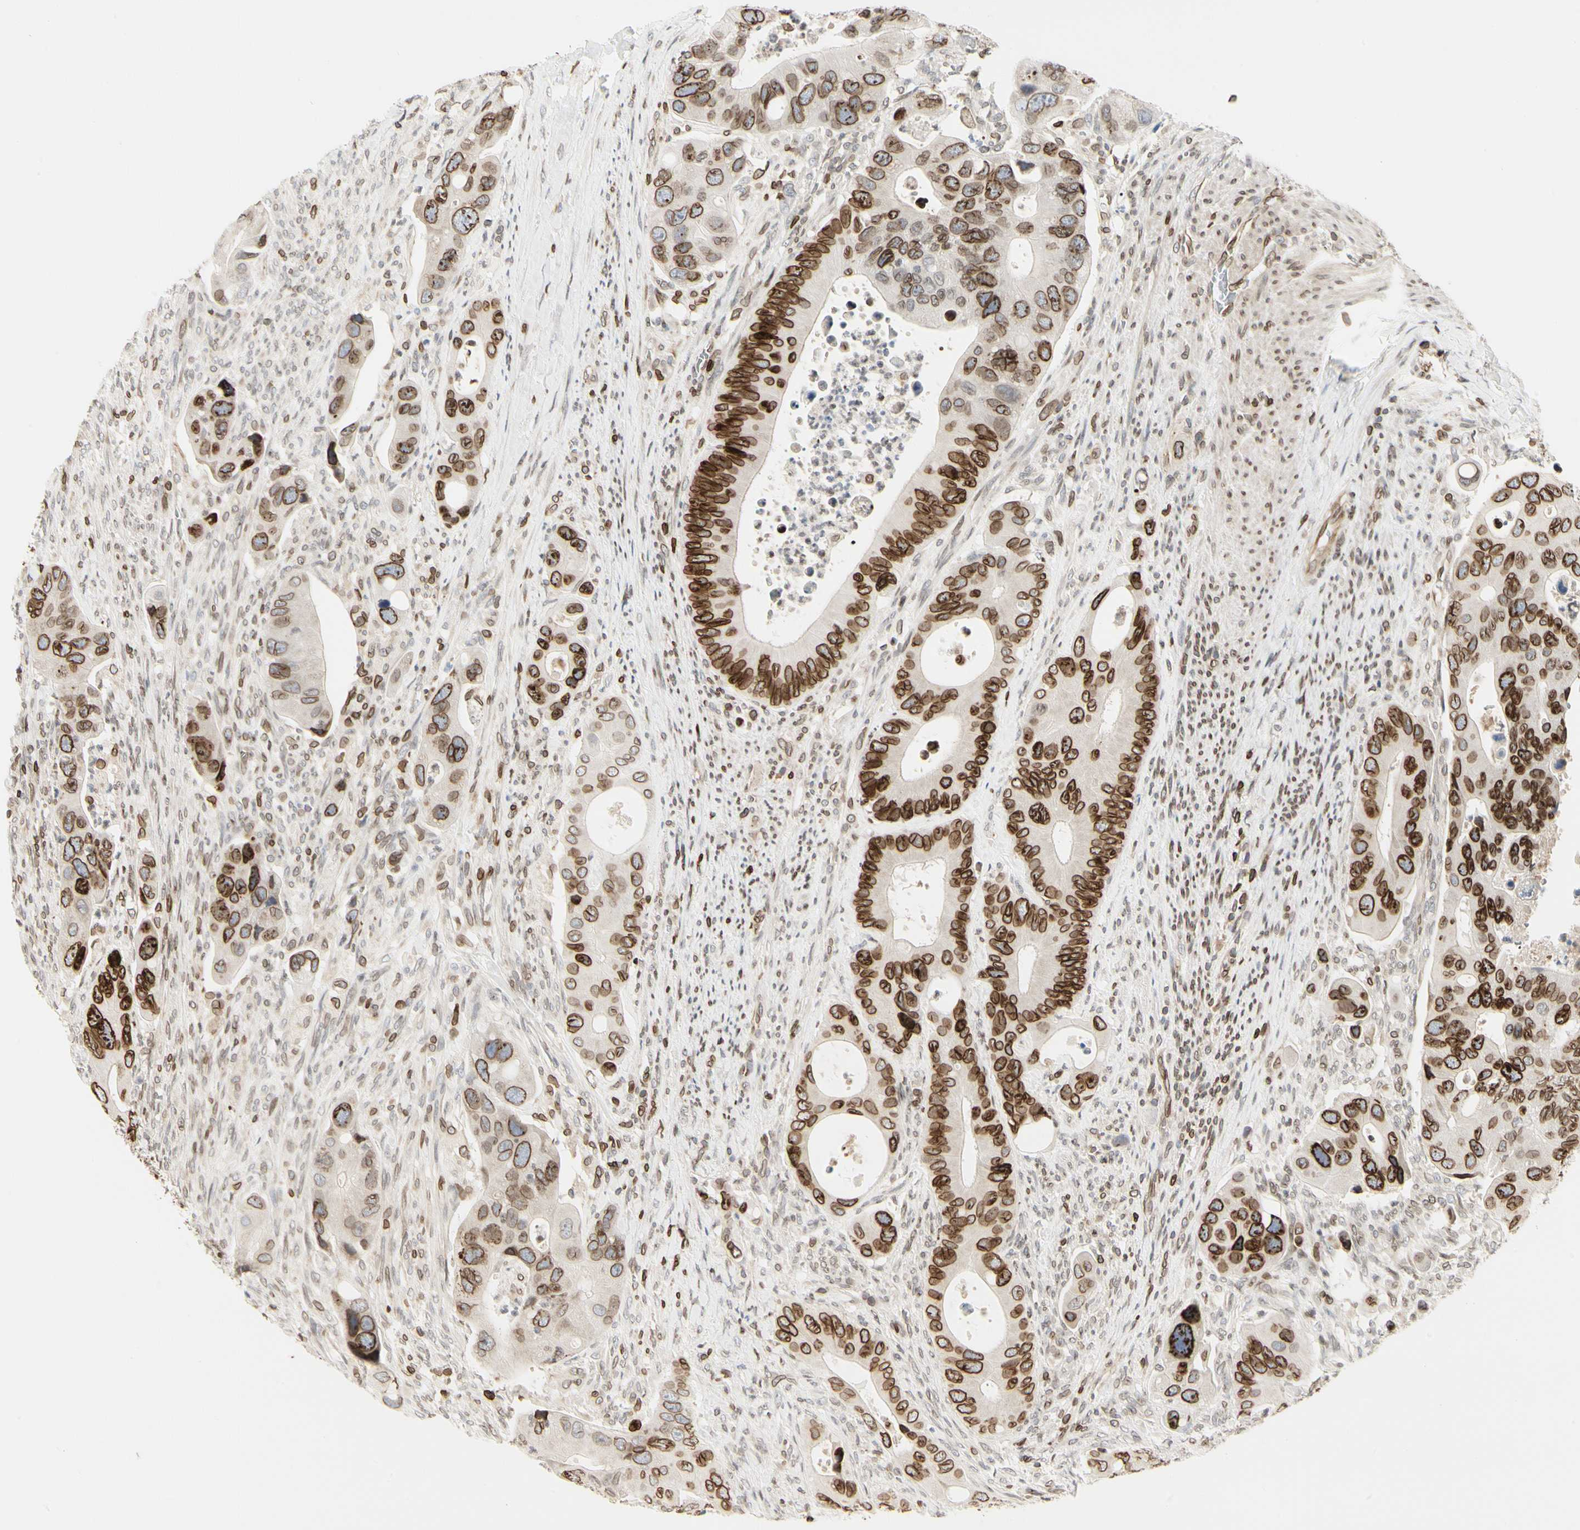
{"staining": {"intensity": "strong", "quantity": ">75%", "location": "cytoplasmic/membranous,nuclear"}, "tissue": "colorectal cancer", "cell_type": "Tumor cells", "image_type": "cancer", "snomed": [{"axis": "morphology", "description": "Adenocarcinoma, NOS"}, {"axis": "topography", "description": "Rectum"}], "caption": "Human colorectal cancer (adenocarcinoma) stained for a protein (brown) displays strong cytoplasmic/membranous and nuclear positive staining in approximately >75% of tumor cells.", "gene": "TMPO", "patient": {"sex": "female", "age": 57}}